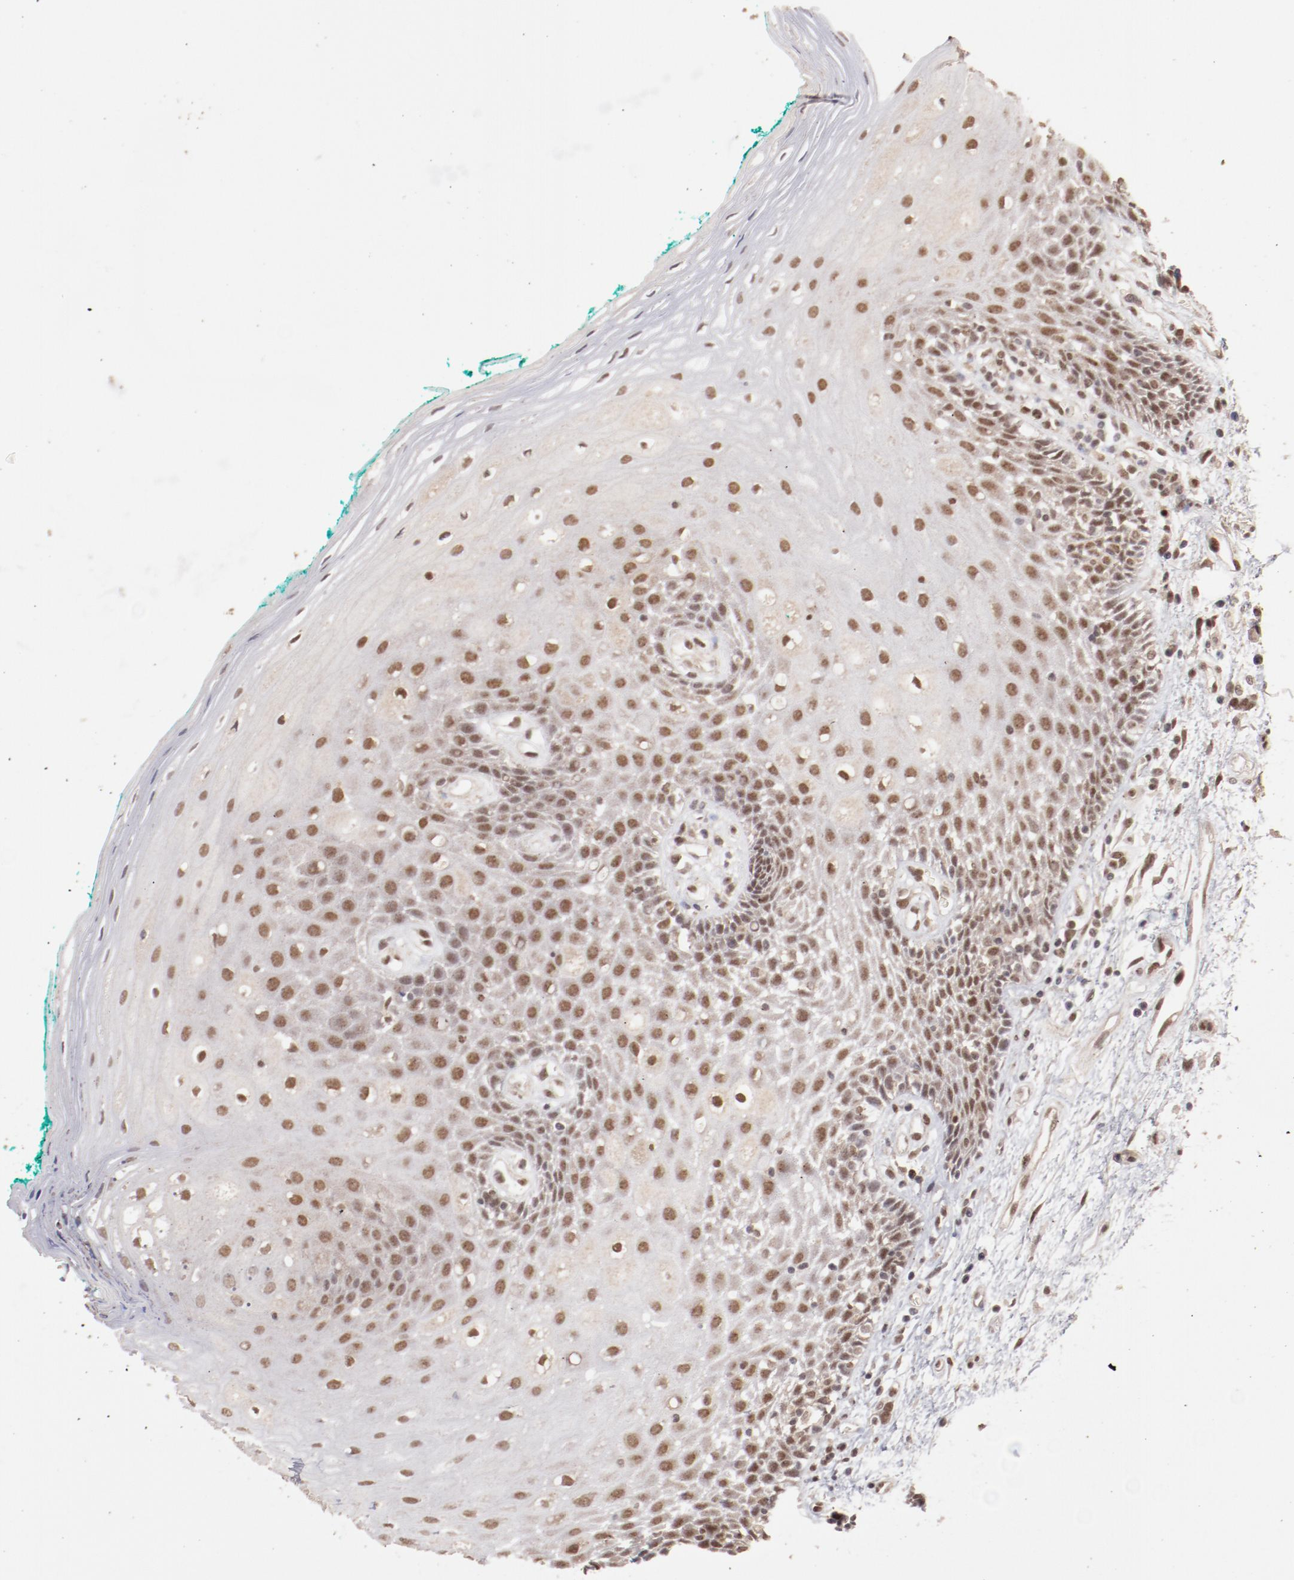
{"staining": {"intensity": "moderate", "quantity": ">75%", "location": "cytoplasmic/membranous,nuclear"}, "tissue": "oral mucosa", "cell_type": "Squamous epithelial cells", "image_type": "normal", "snomed": [{"axis": "morphology", "description": "Normal tissue, NOS"}, {"axis": "morphology", "description": "Squamous cell carcinoma, NOS"}, {"axis": "topography", "description": "Skeletal muscle"}, {"axis": "topography", "description": "Oral tissue"}, {"axis": "topography", "description": "Head-Neck"}], "caption": "DAB (3,3'-diaminobenzidine) immunohistochemical staining of normal human oral mucosa exhibits moderate cytoplasmic/membranous,nuclear protein staining in about >75% of squamous epithelial cells. (Brightfield microscopy of DAB IHC at high magnification).", "gene": "CLOCK", "patient": {"sex": "female", "age": 84}}